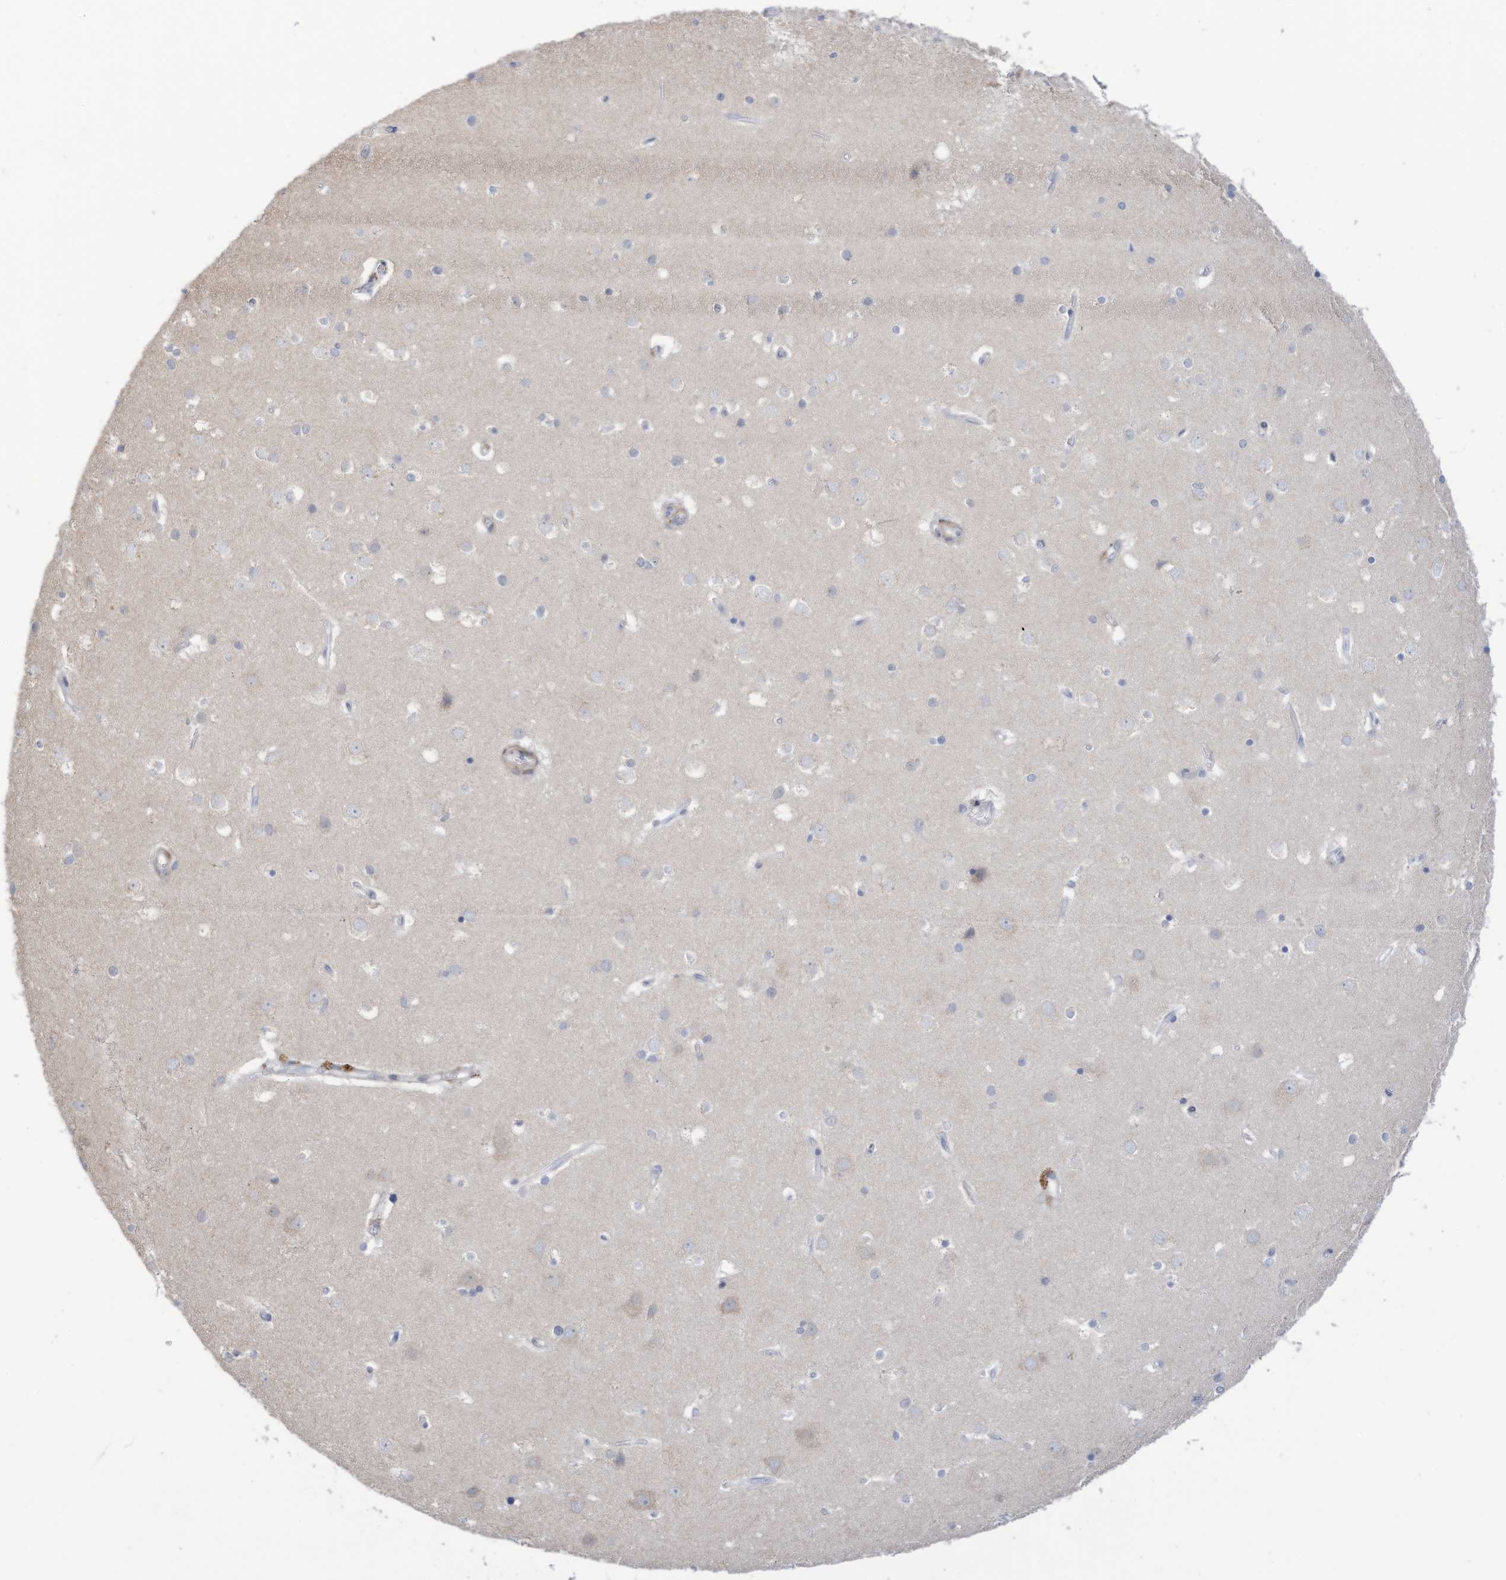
{"staining": {"intensity": "negative", "quantity": "none", "location": "none"}, "tissue": "cerebral cortex", "cell_type": "Endothelial cells", "image_type": "normal", "snomed": [{"axis": "morphology", "description": "Normal tissue, NOS"}, {"axis": "topography", "description": "Cerebral cortex"}], "caption": "This is a image of immunohistochemistry staining of unremarkable cerebral cortex, which shows no staining in endothelial cells. (DAB immunohistochemistry, high magnification).", "gene": "ZNF292", "patient": {"sex": "male", "age": 54}}